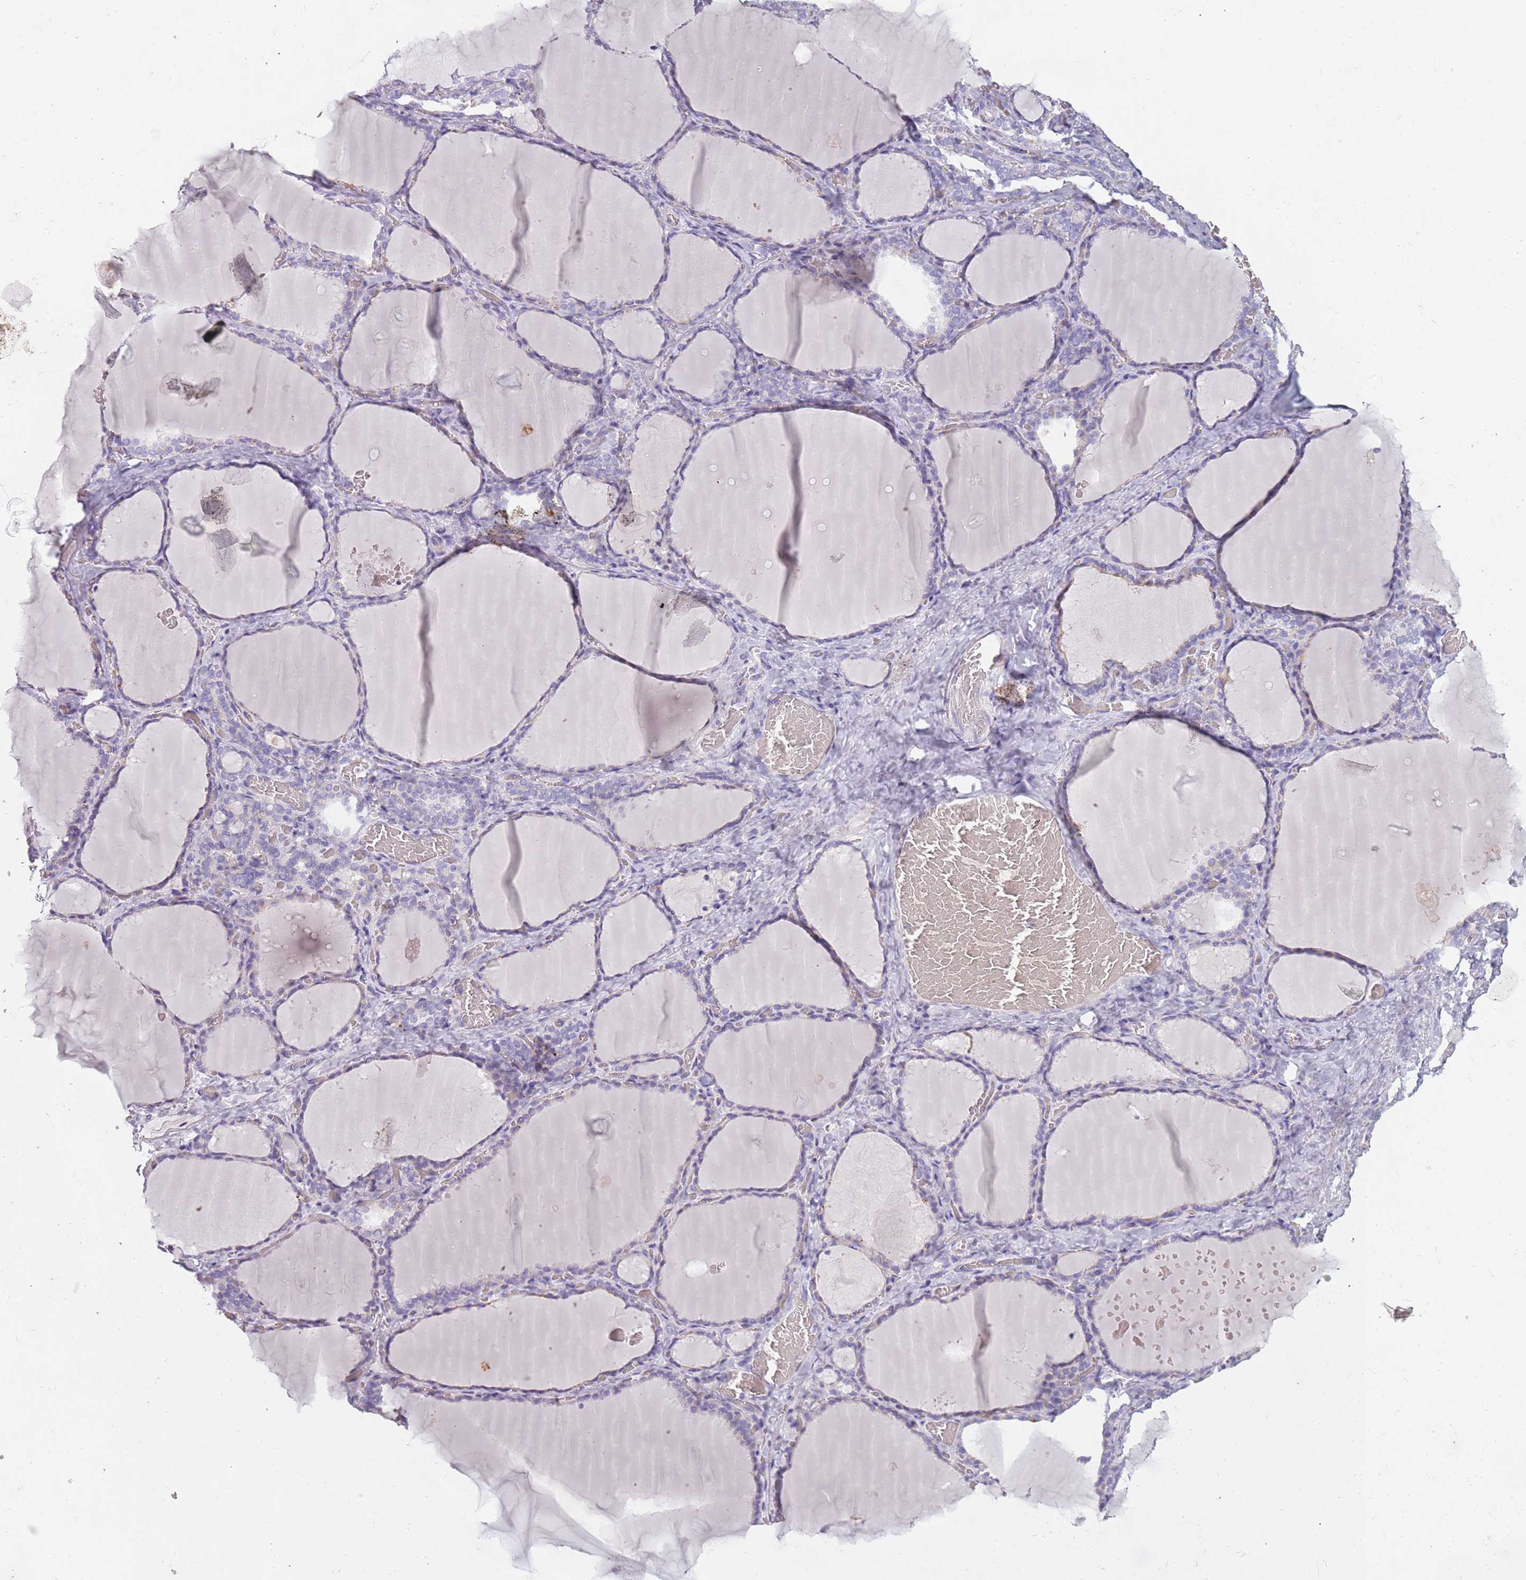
{"staining": {"intensity": "negative", "quantity": "none", "location": "none"}, "tissue": "thyroid gland", "cell_type": "Glandular cells", "image_type": "normal", "snomed": [{"axis": "morphology", "description": "Normal tissue, NOS"}, {"axis": "topography", "description": "Thyroid gland"}], "caption": "Immunohistochemical staining of unremarkable thyroid gland exhibits no significant positivity in glandular cells. (Immunohistochemistry, brightfield microscopy, high magnification).", "gene": "NWD2", "patient": {"sex": "female", "age": 39}}